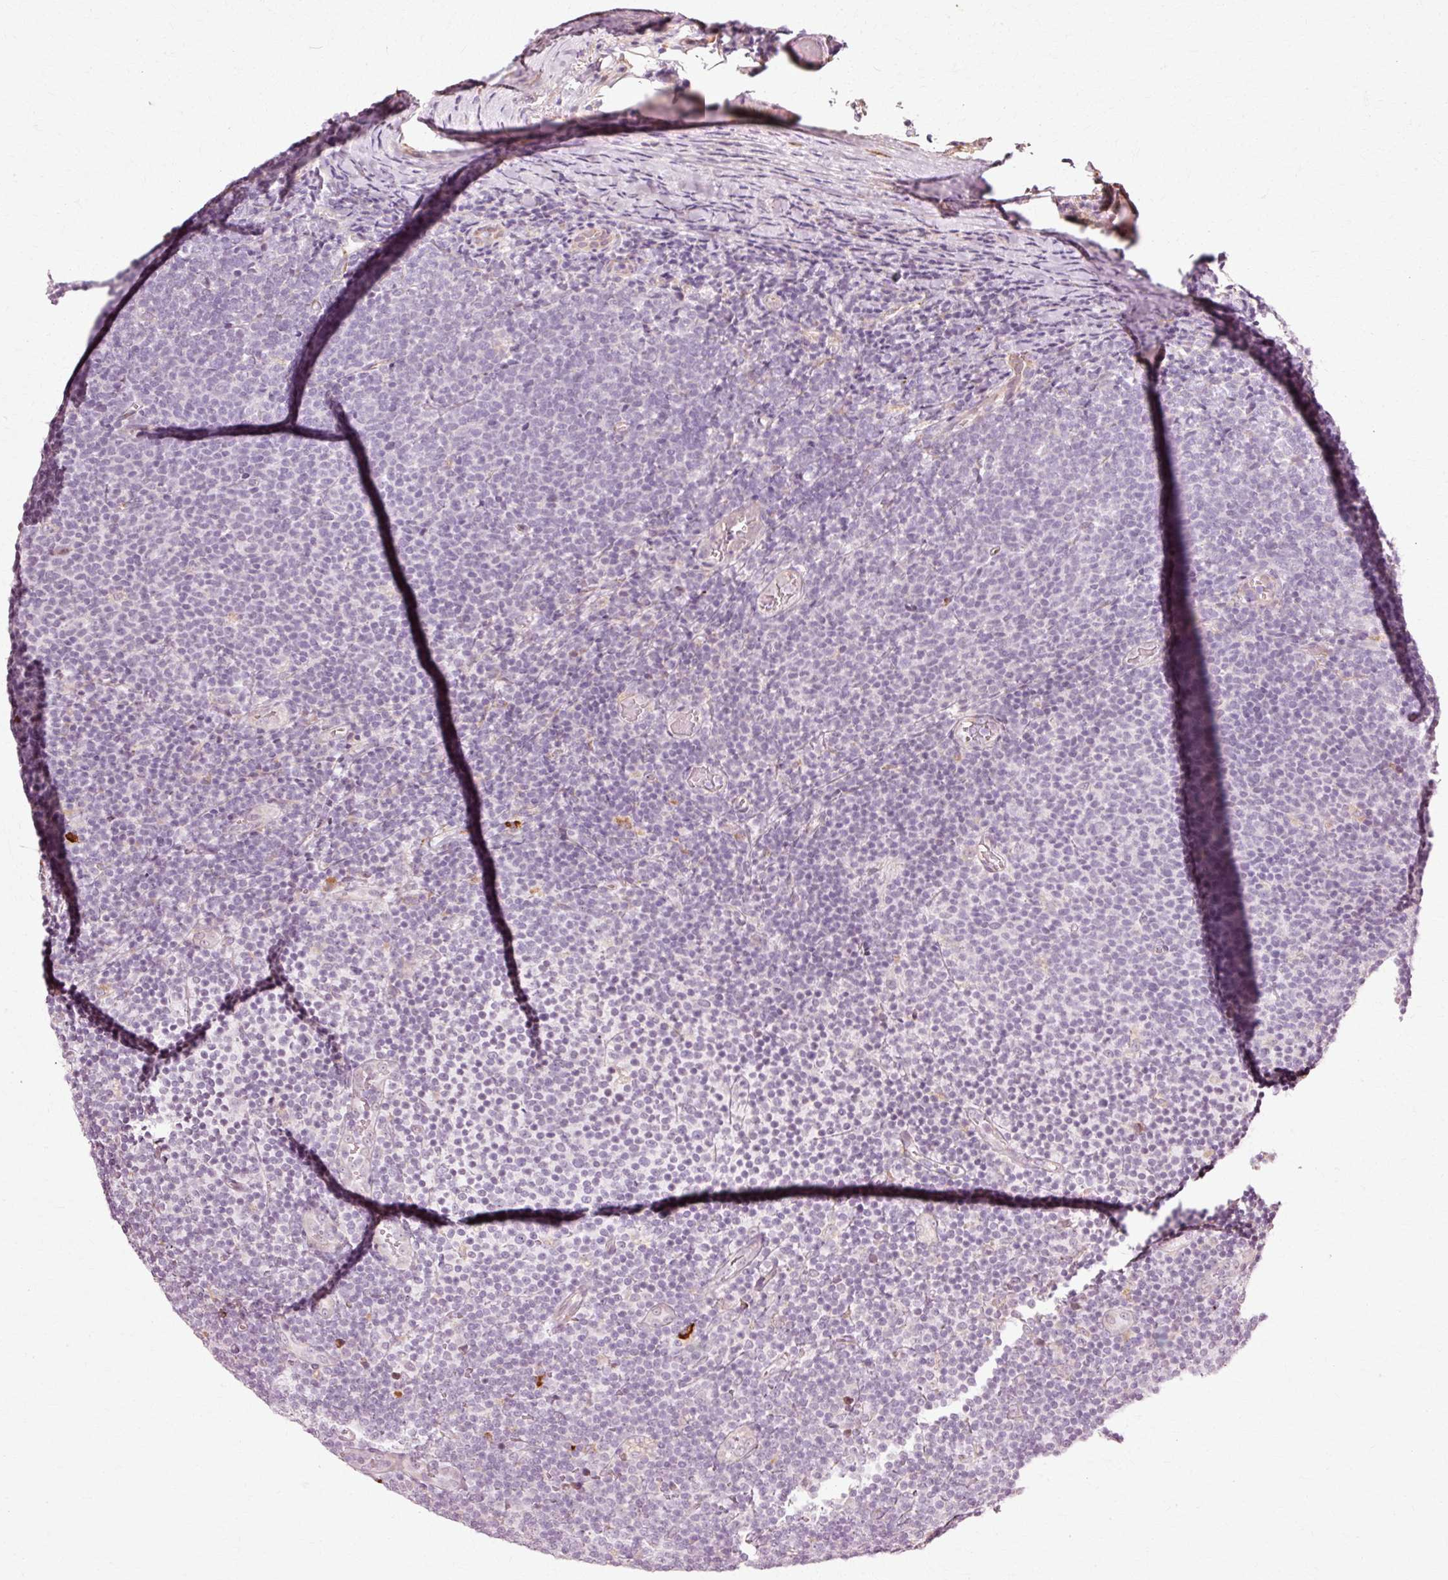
{"staining": {"intensity": "negative", "quantity": "none", "location": "none"}, "tissue": "lymphoma", "cell_type": "Tumor cells", "image_type": "cancer", "snomed": [{"axis": "morphology", "description": "Malignant lymphoma, non-Hodgkin's type, Low grade"}, {"axis": "topography", "description": "Lymph node"}], "caption": "High power microscopy photomicrograph of an IHC photomicrograph of malignant lymphoma, non-Hodgkin's type (low-grade), revealing no significant staining in tumor cells.", "gene": "RGPD5", "patient": {"sex": "male", "age": 66}}